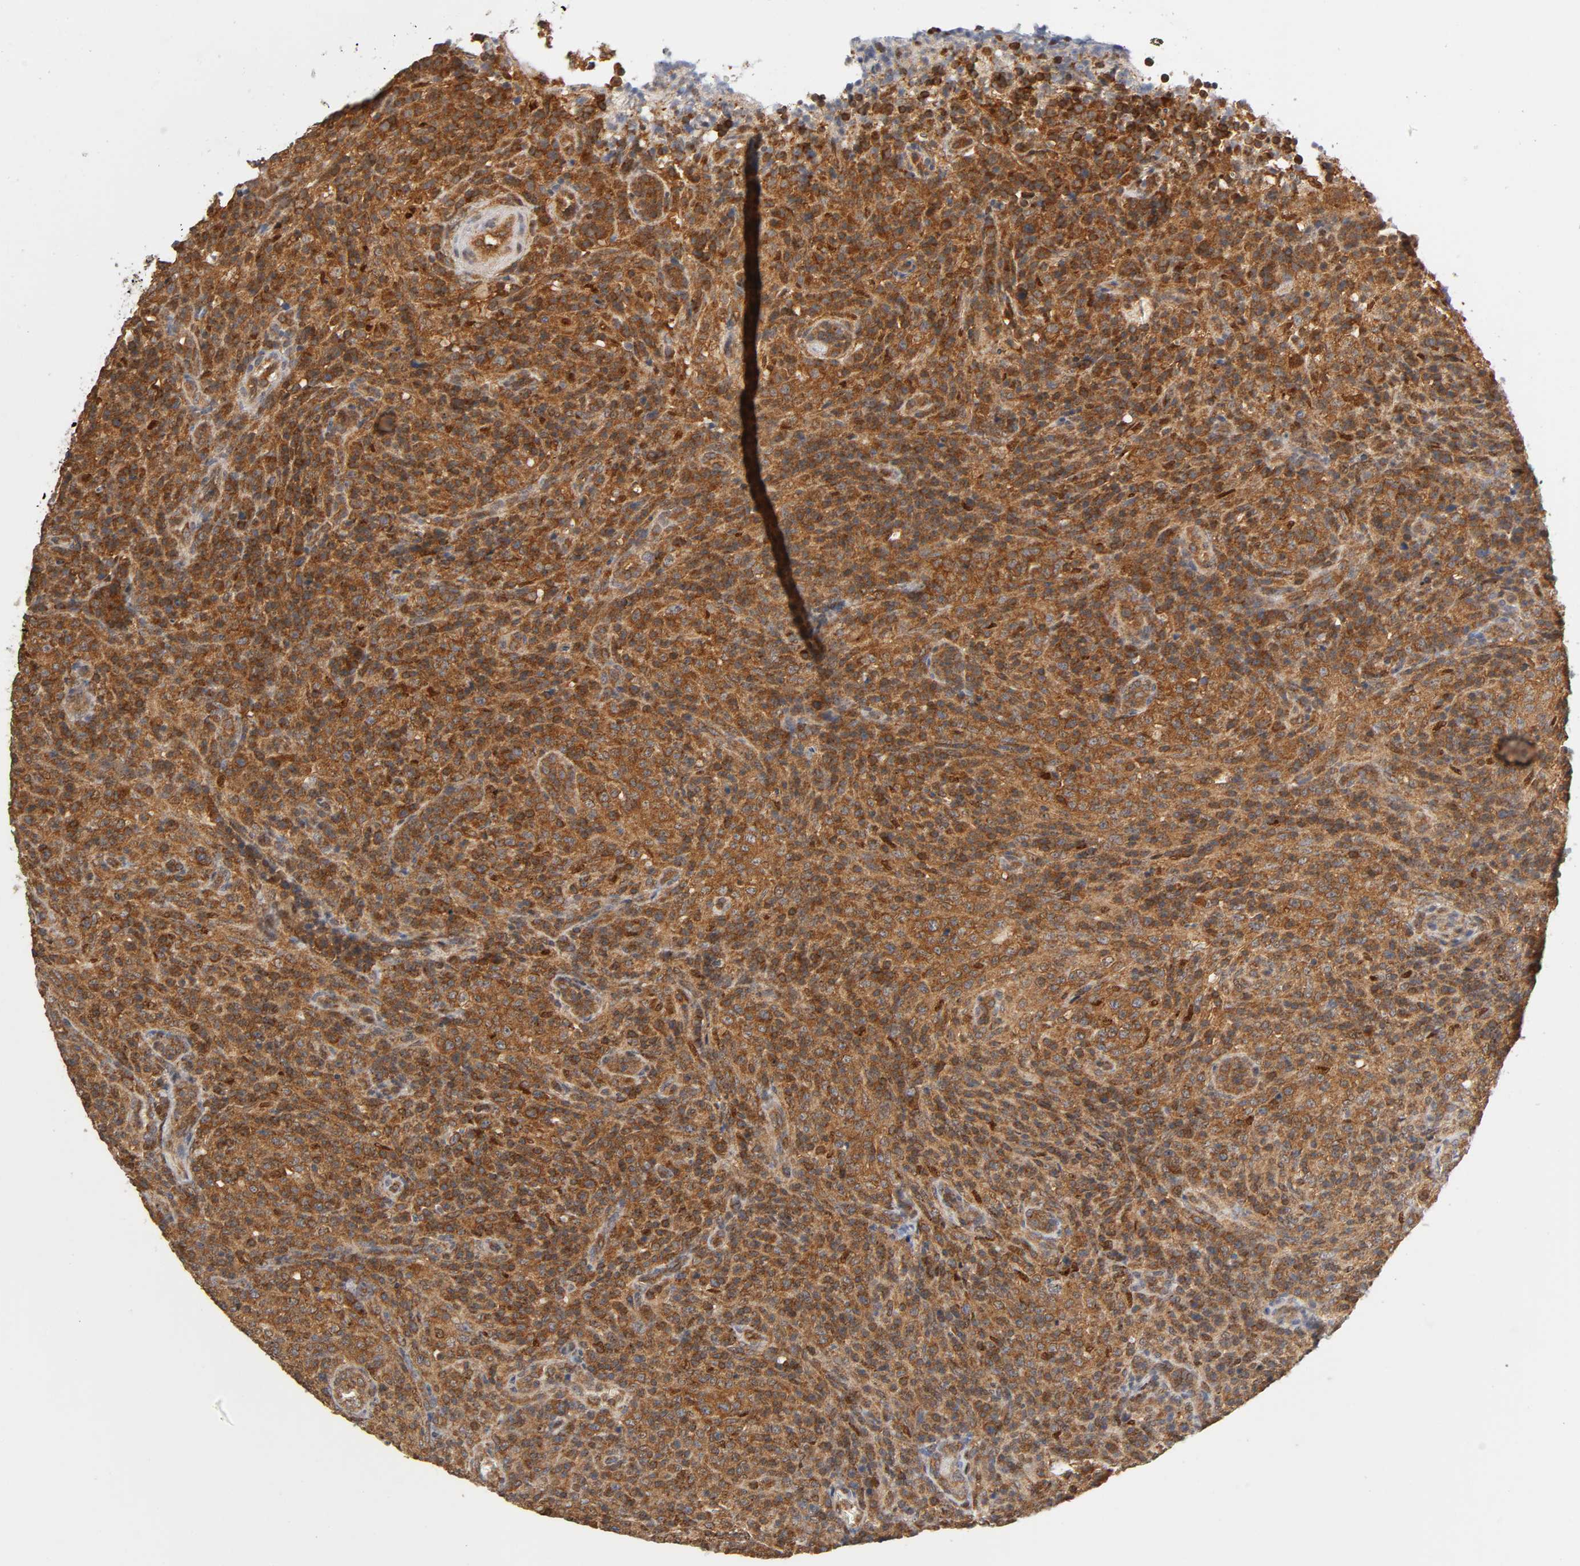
{"staining": {"intensity": "strong", "quantity": ">75%", "location": "cytoplasmic/membranous"}, "tissue": "lymphoma", "cell_type": "Tumor cells", "image_type": "cancer", "snomed": [{"axis": "morphology", "description": "Malignant lymphoma, non-Hodgkin's type, High grade"}, {"axis": "topography", "description": "Lymph node"}], "caption": "This micrograph demonstrates IHC staining of human lymphoma, with high strong cytoplasmic/membranous expression in about >75% of tumor cells.", "gene": "PAFAH1B1", "patient": {"sex": "female", "age": 76}}